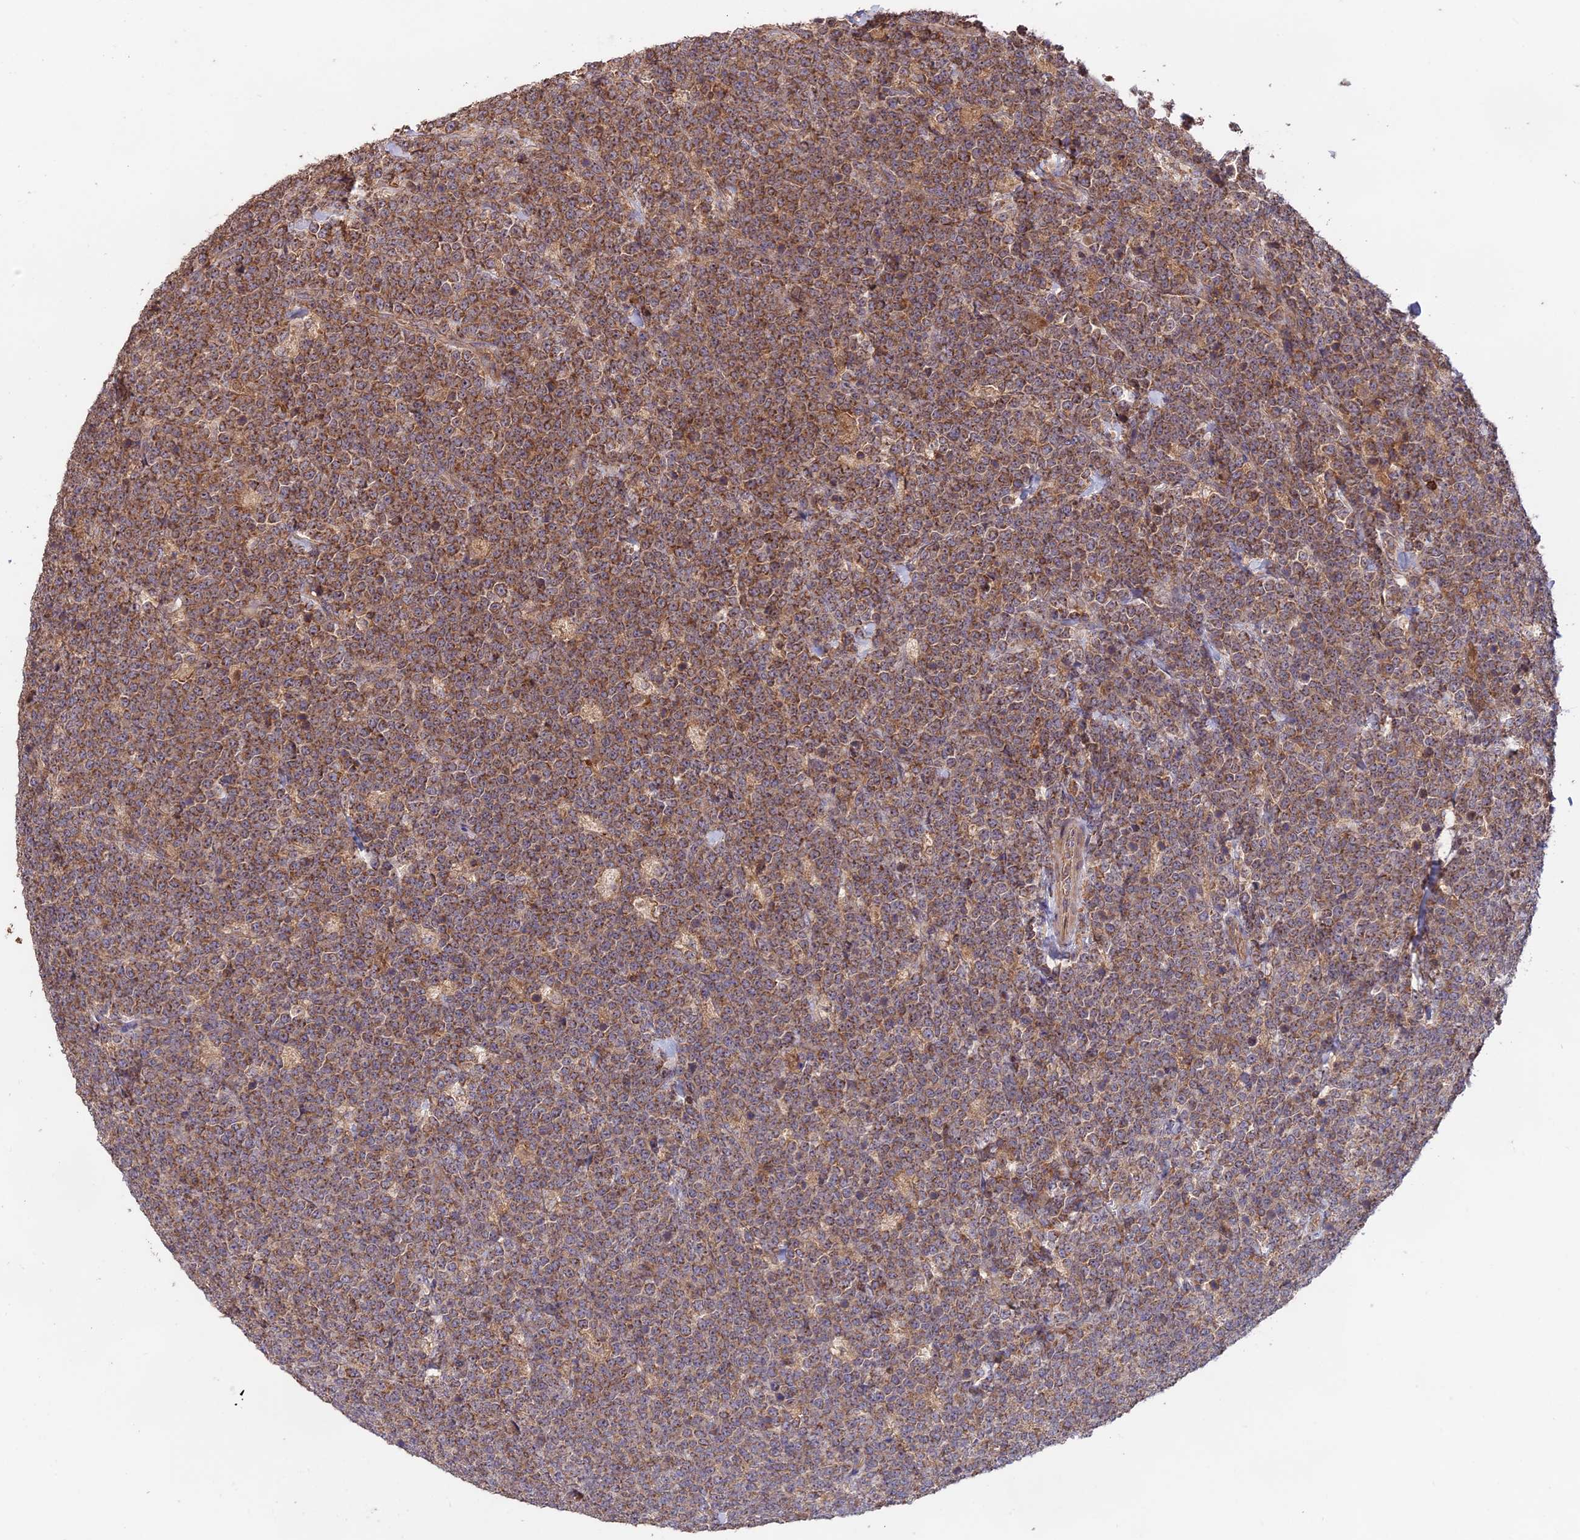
{"staining": {"intensity": "moderate", "quantity": ">75%", "location": "cytoplasmic/membranous"}, "tissue": "lymphoma", "cell_type": "Tumor cells", "image_type": "cancer", "snomed": [{"axis": "morphology", "description": "Malignant lymphoma, non-Hodgkin's type, High grade"}, {"axis": "topography", "description": "Small intestine"}], "caption": "Protein staining of lymphoma tissue shows moderate cytoplasmic/membranous staining in about >75% of tumor cells. Nuclei are stained in blue.", "gene": "NUDT8", "patient": {"sex": "male", "age": 8}}